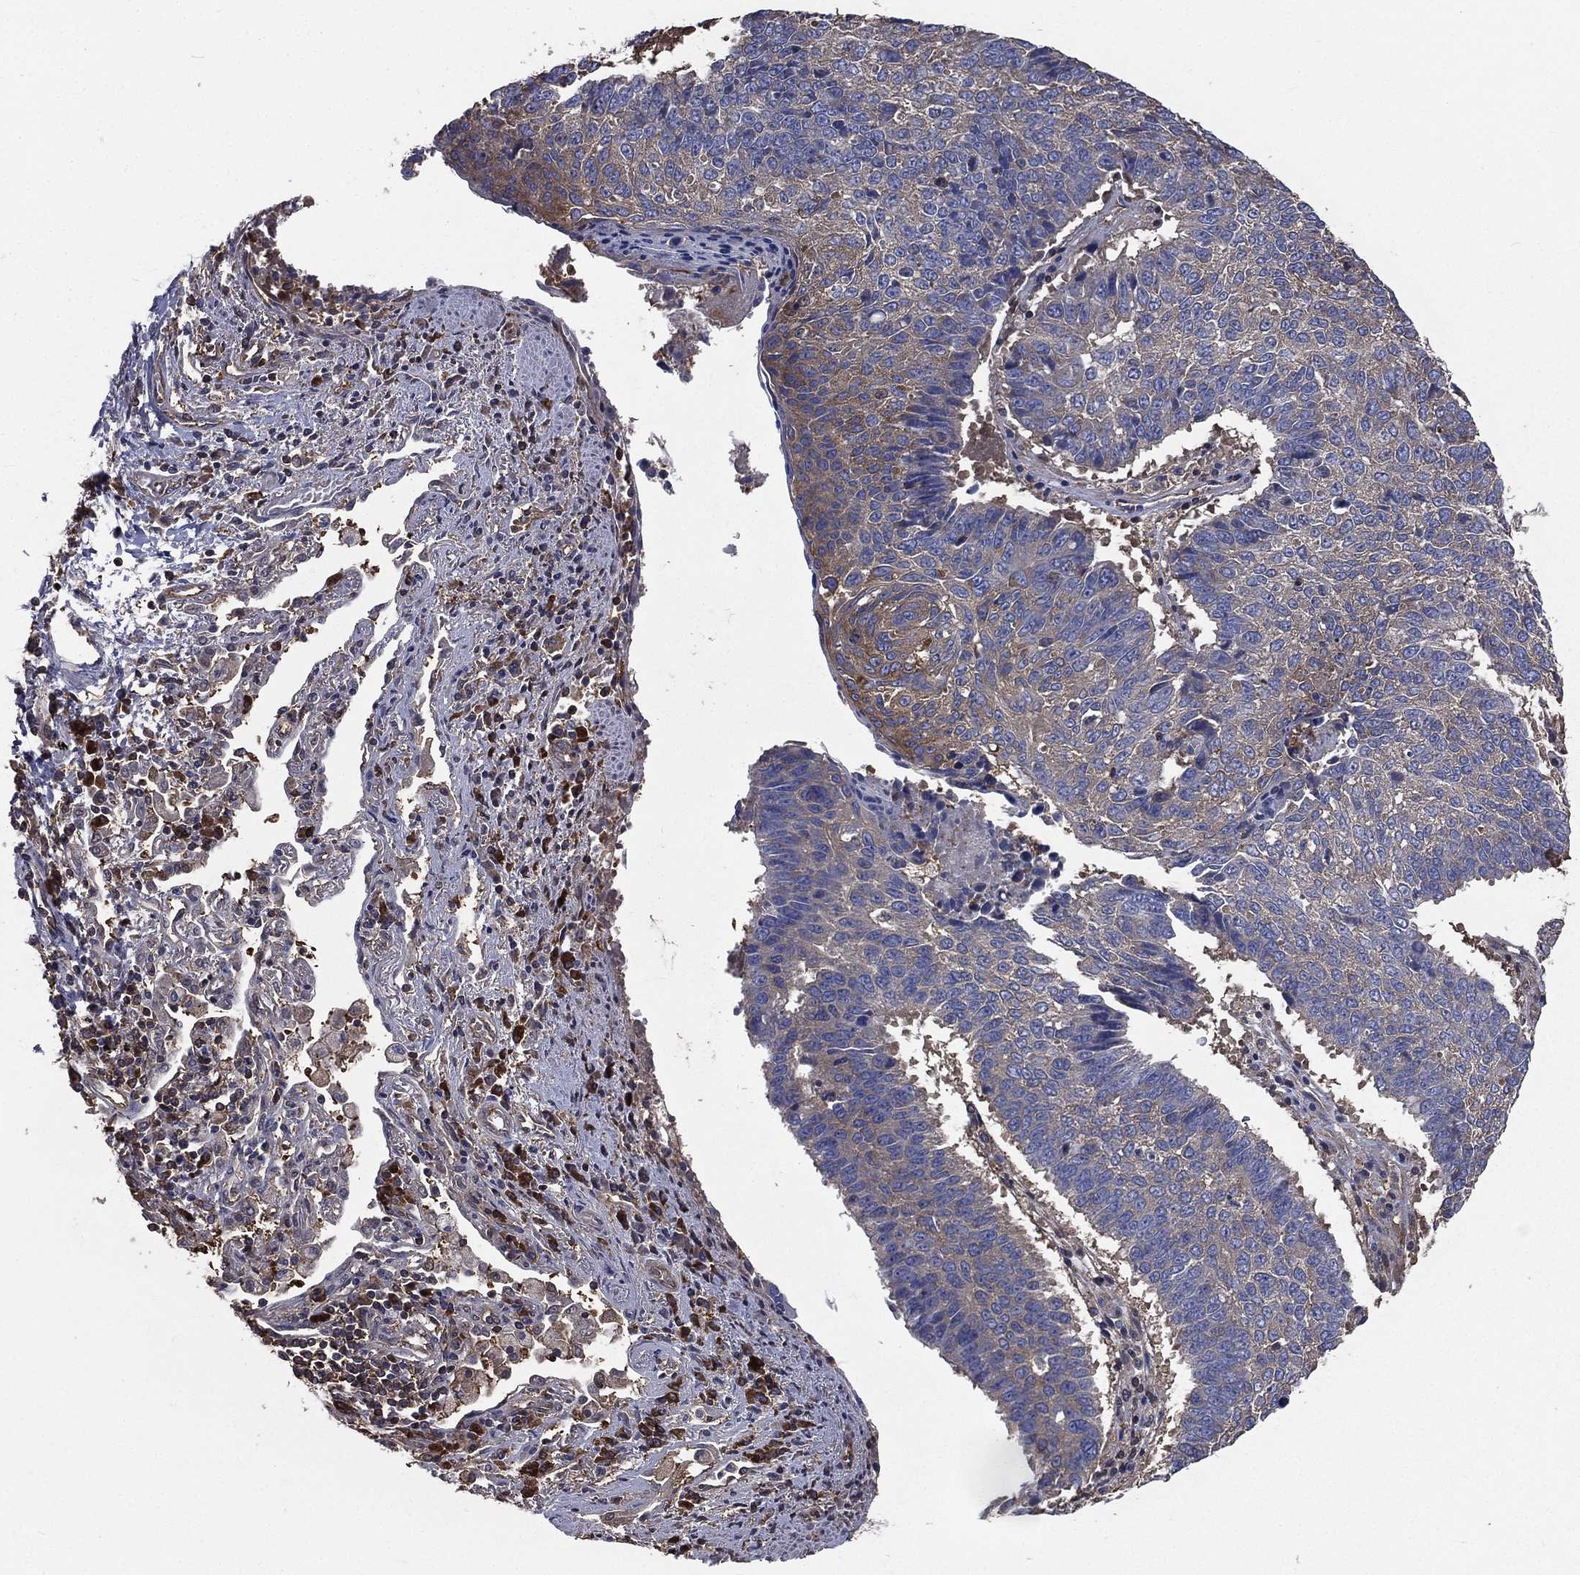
{"staining": {"intensity": "moderate", "quantity": "<25%", "location": "cytoplasmic/membranous"}, "tissue": "lung cancer", "cell_type": "Tumor cells", "image_type": "cancer", "snomed": [{"axis": "morphology", "description": "Squamous cell carcinoma, NOS"}, {"axis": "topography", "description": "Lung"}], "caption": "Squamous cell carcinoma (lung) stained with immunohistochemistry (IHC) exhibits moderate cytoplasmic/membranous positivity in about <25% of tumor cells. (DAB (3,3'-diaminobenzidine) IHC, brown staining for protein, blue staining for nuclei).", "gene": "SARS1", "patient": {"sex": "male", "age": 73}}